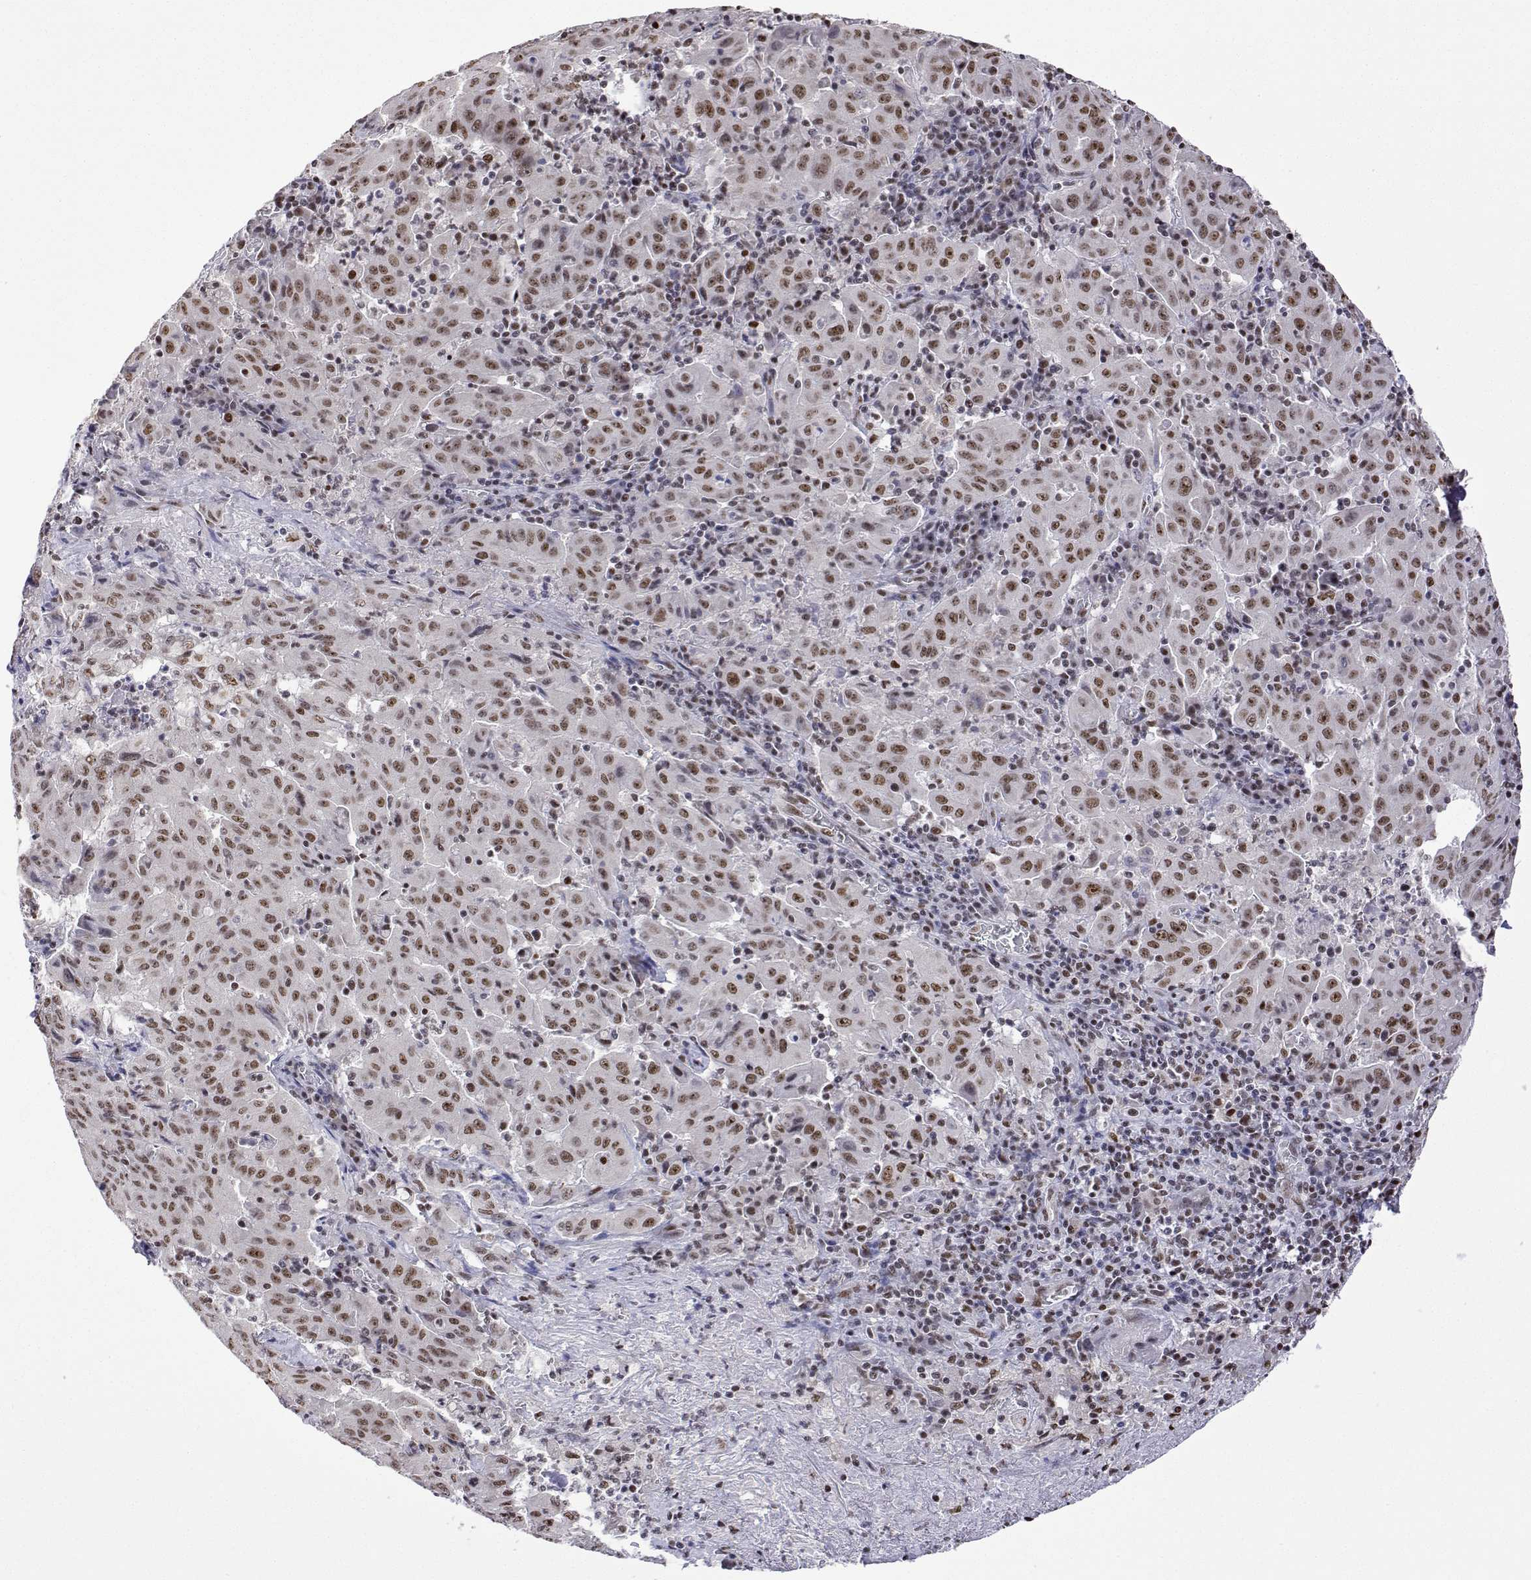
{"staining": {"intensity": "moderate", "quantity": ">75%", "location": "nuclear"}, "tissue": "pancreatic cancer", "cell_type": "Tumor cells", "image_type": "cancer", "snomed": [{"axis": "morphology", "description": "Adenocarcinoma, NOS"}, {"axis": "topography", "description": "Pancreas"}], "caption": "Moderate nuclear staining is seen in about >75% of tumor cells in pancreatic cancer.", "gene": "ADAR", "patient": {"sex": "male", "age": 63}}